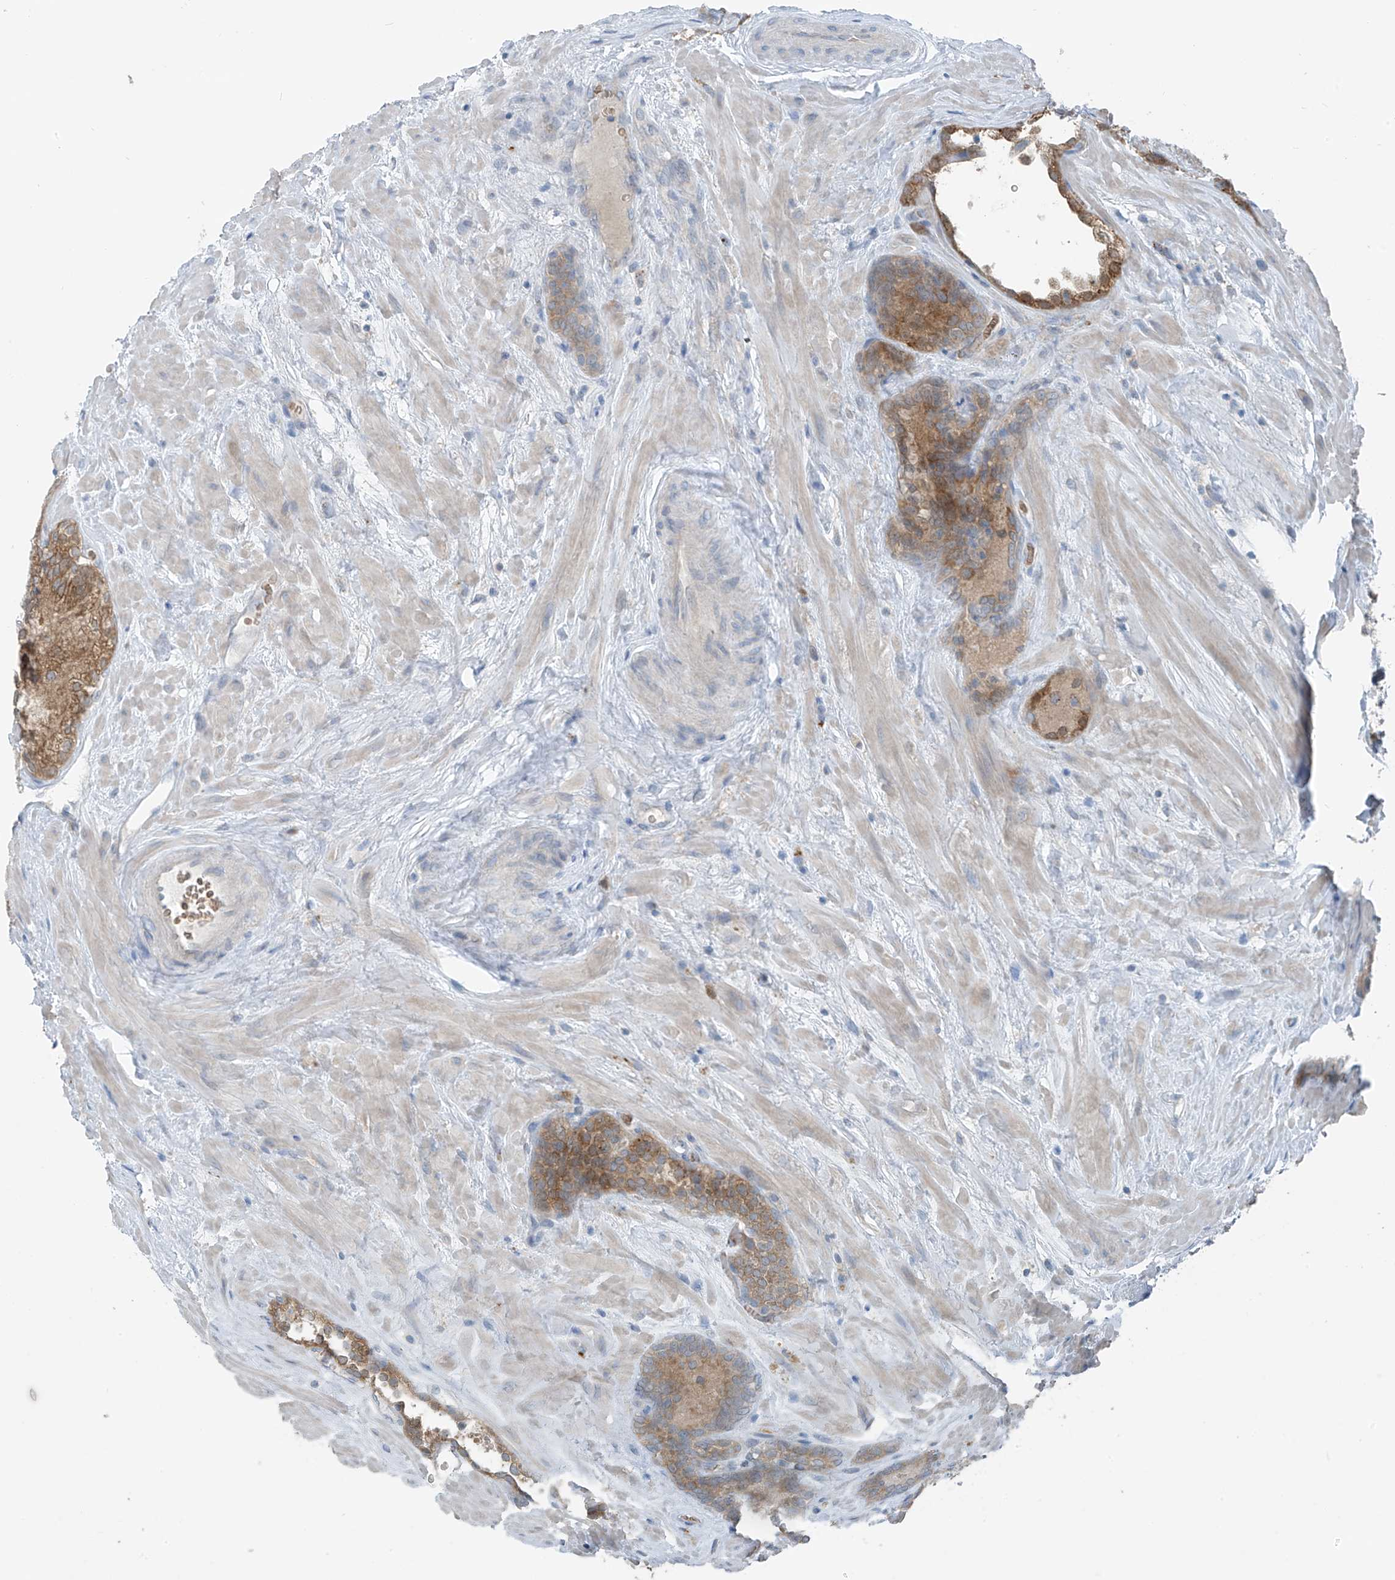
{"staining": {"intensity": "moderate", "quantity": "25%-75%", "location": "cytoplasmic/membranous"}, "tissue": "prostate cancer", "cell_type": "Tumor cells", "image_type": "cancer", "snomed": [{"axis": "morphology", "description": "Adenocarcinoma, Low grade"}, {"axis": "topography", "description": "Prostate"}], "caption": "A brown stain shows moderate cytoplasmic/membranous staining of a protein in prostate low-grade adenocarcinoma tumor cells.", "gene": "SLC12A6", "patient": {"sex": "male", "age": 67}}